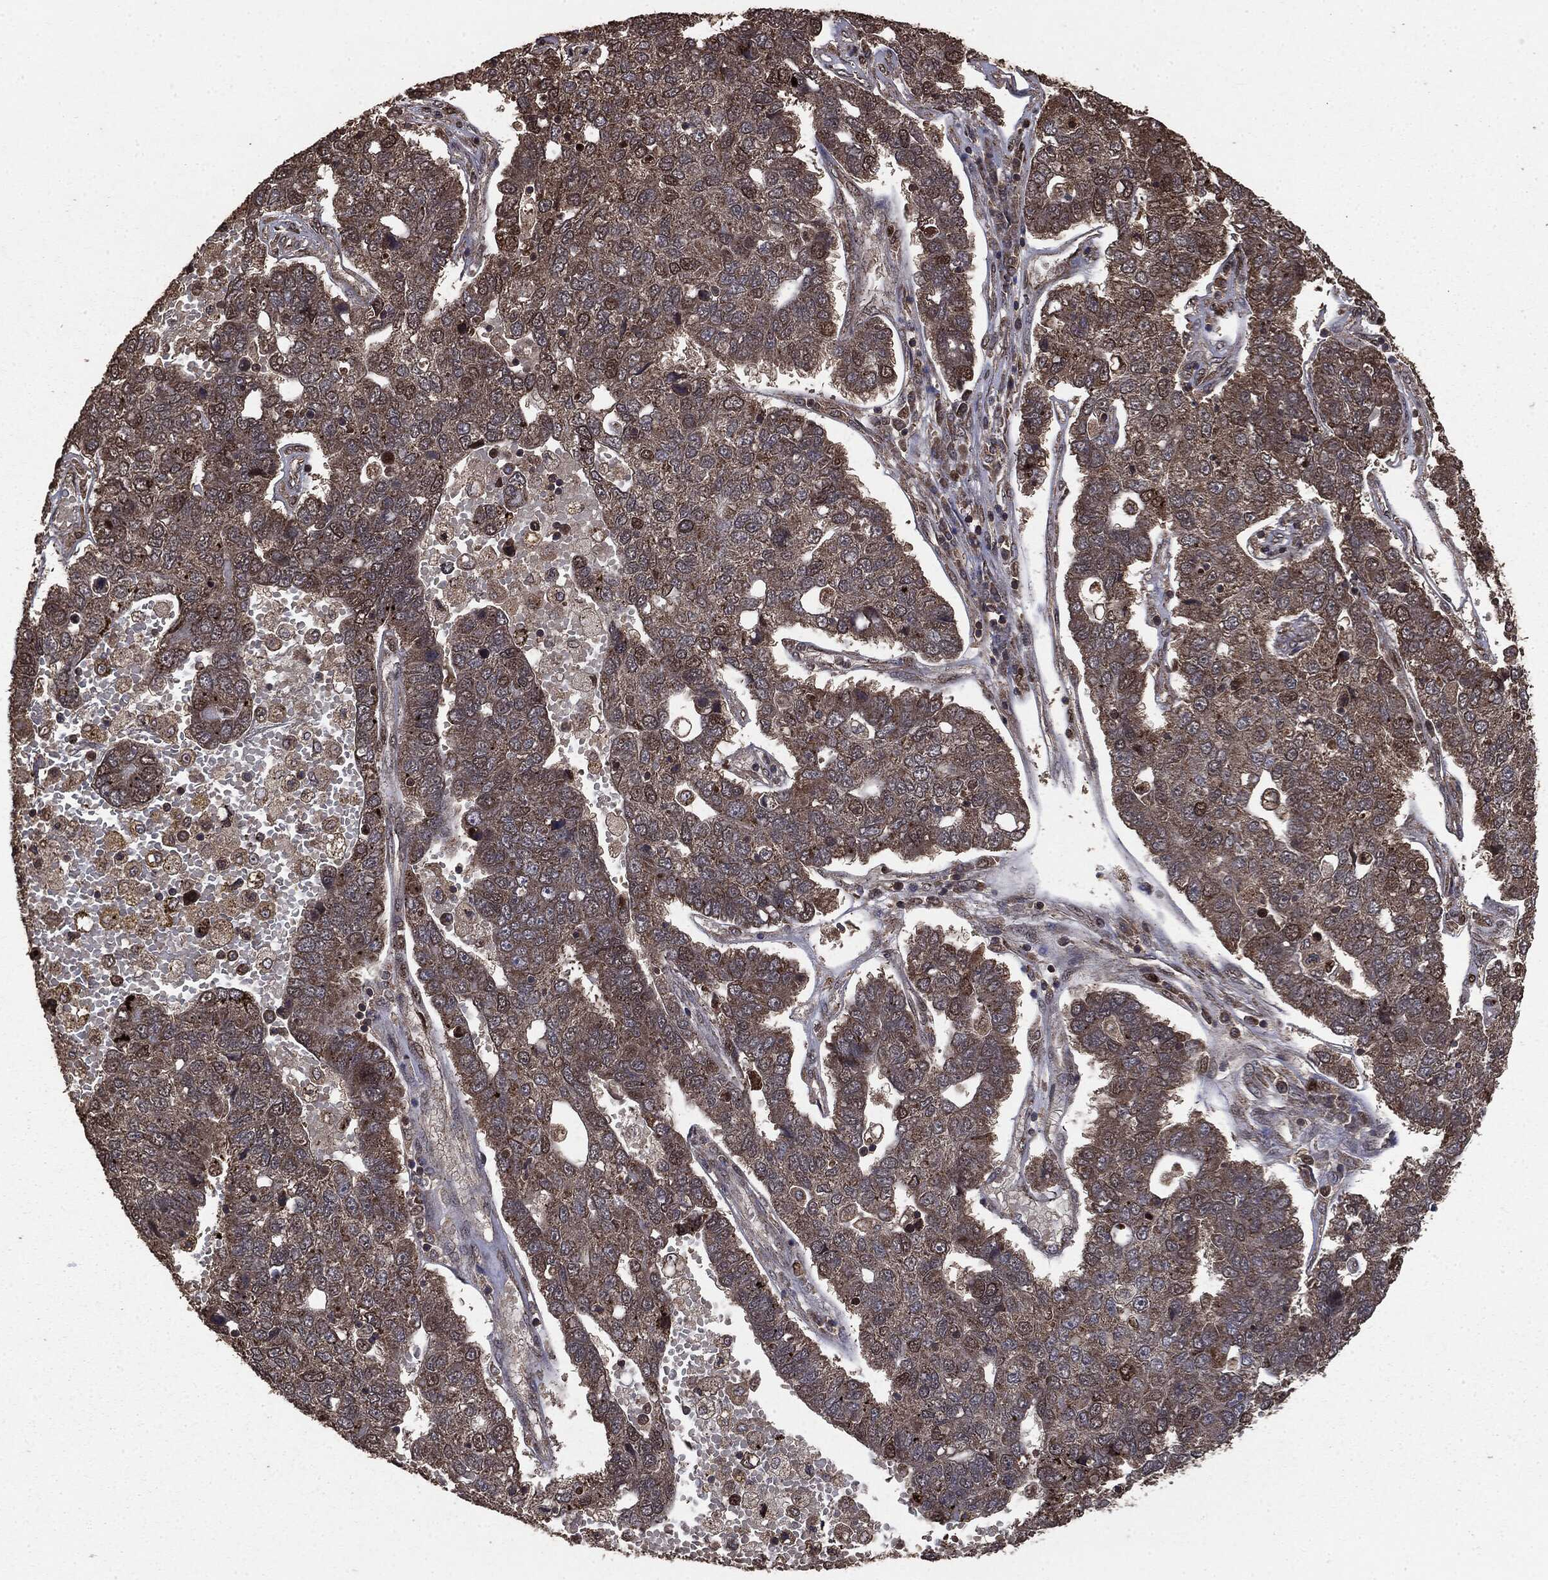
{"staining": {"intensity": "strong", "quantity": "<25%", "location": "cytoplasmic/membranous,nuclear"}, "tissue": "pancreatic cancer", "cell_type": "Tumor cells", "image_type": "cancer", "snomed": [{"axis": "morphology", "description": "Adenocarcinoma, NOS"}, {"axis": "topography", "description": "Pancreas"}], "caption": "Human adenocarcinoma (pancreatic) stained for a protein (brown) exhibits strong cytoplasmic/membranous and nuclear positive staining in about <25% of tumor cells.", "gene": "PPP6R2", "patient": {"sex": "female", "age": 61}}